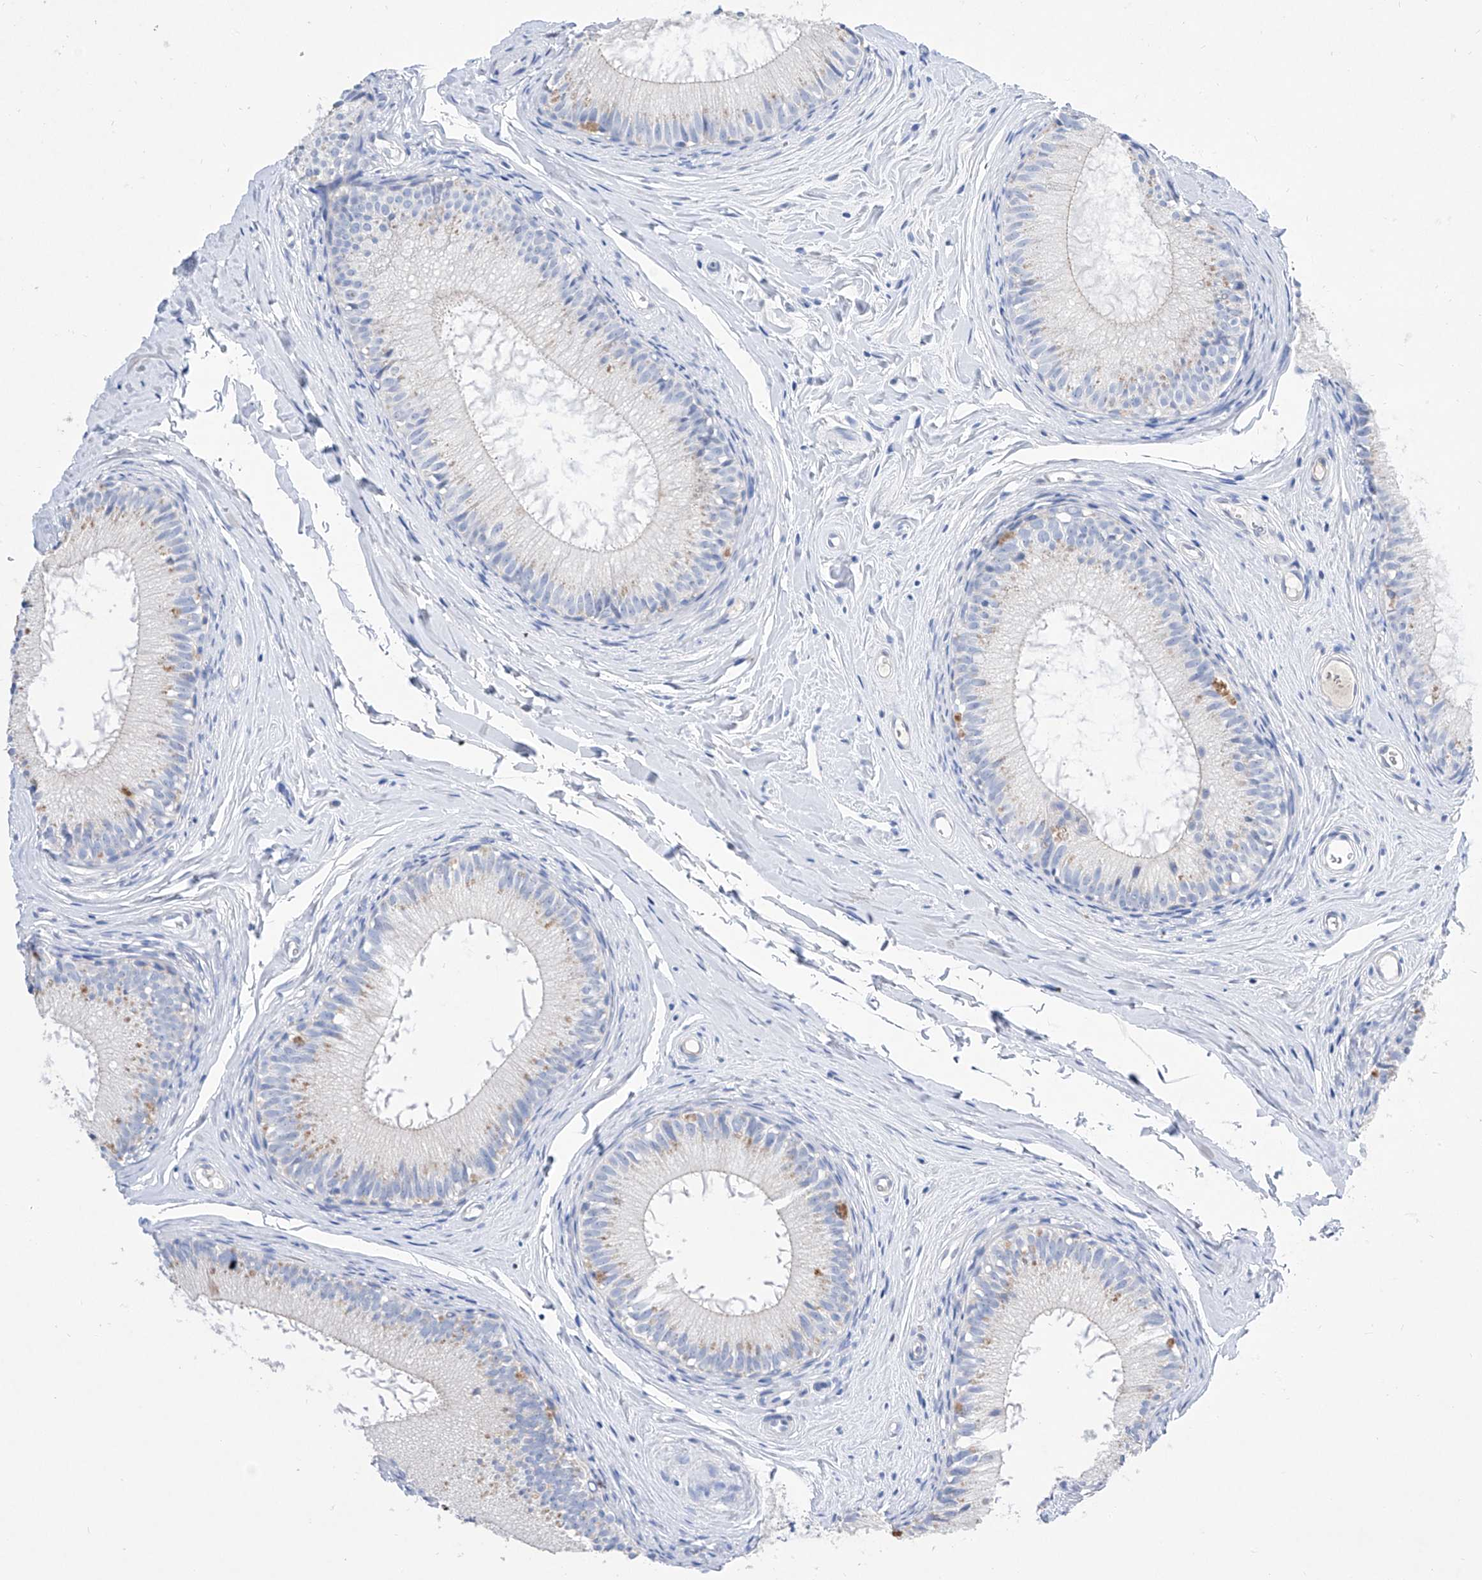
{"staining": {"intensity": "negative", "quantity": "none", "location": "none"}, "tissue": "epididymis", "cell_type": "Glandular cells", "image_type": "normal", "snomed": [{"axis": "morphology", "description": "Normal tissue, NOS"}, {"axis": "topography", "description": "Epididymis"}], "caption": "Immunohistochemistry of benign epididymis shows no staining in glandular cells.", "gene": "TM7SF2", "patient": {"sex": "male", "age": 34}}